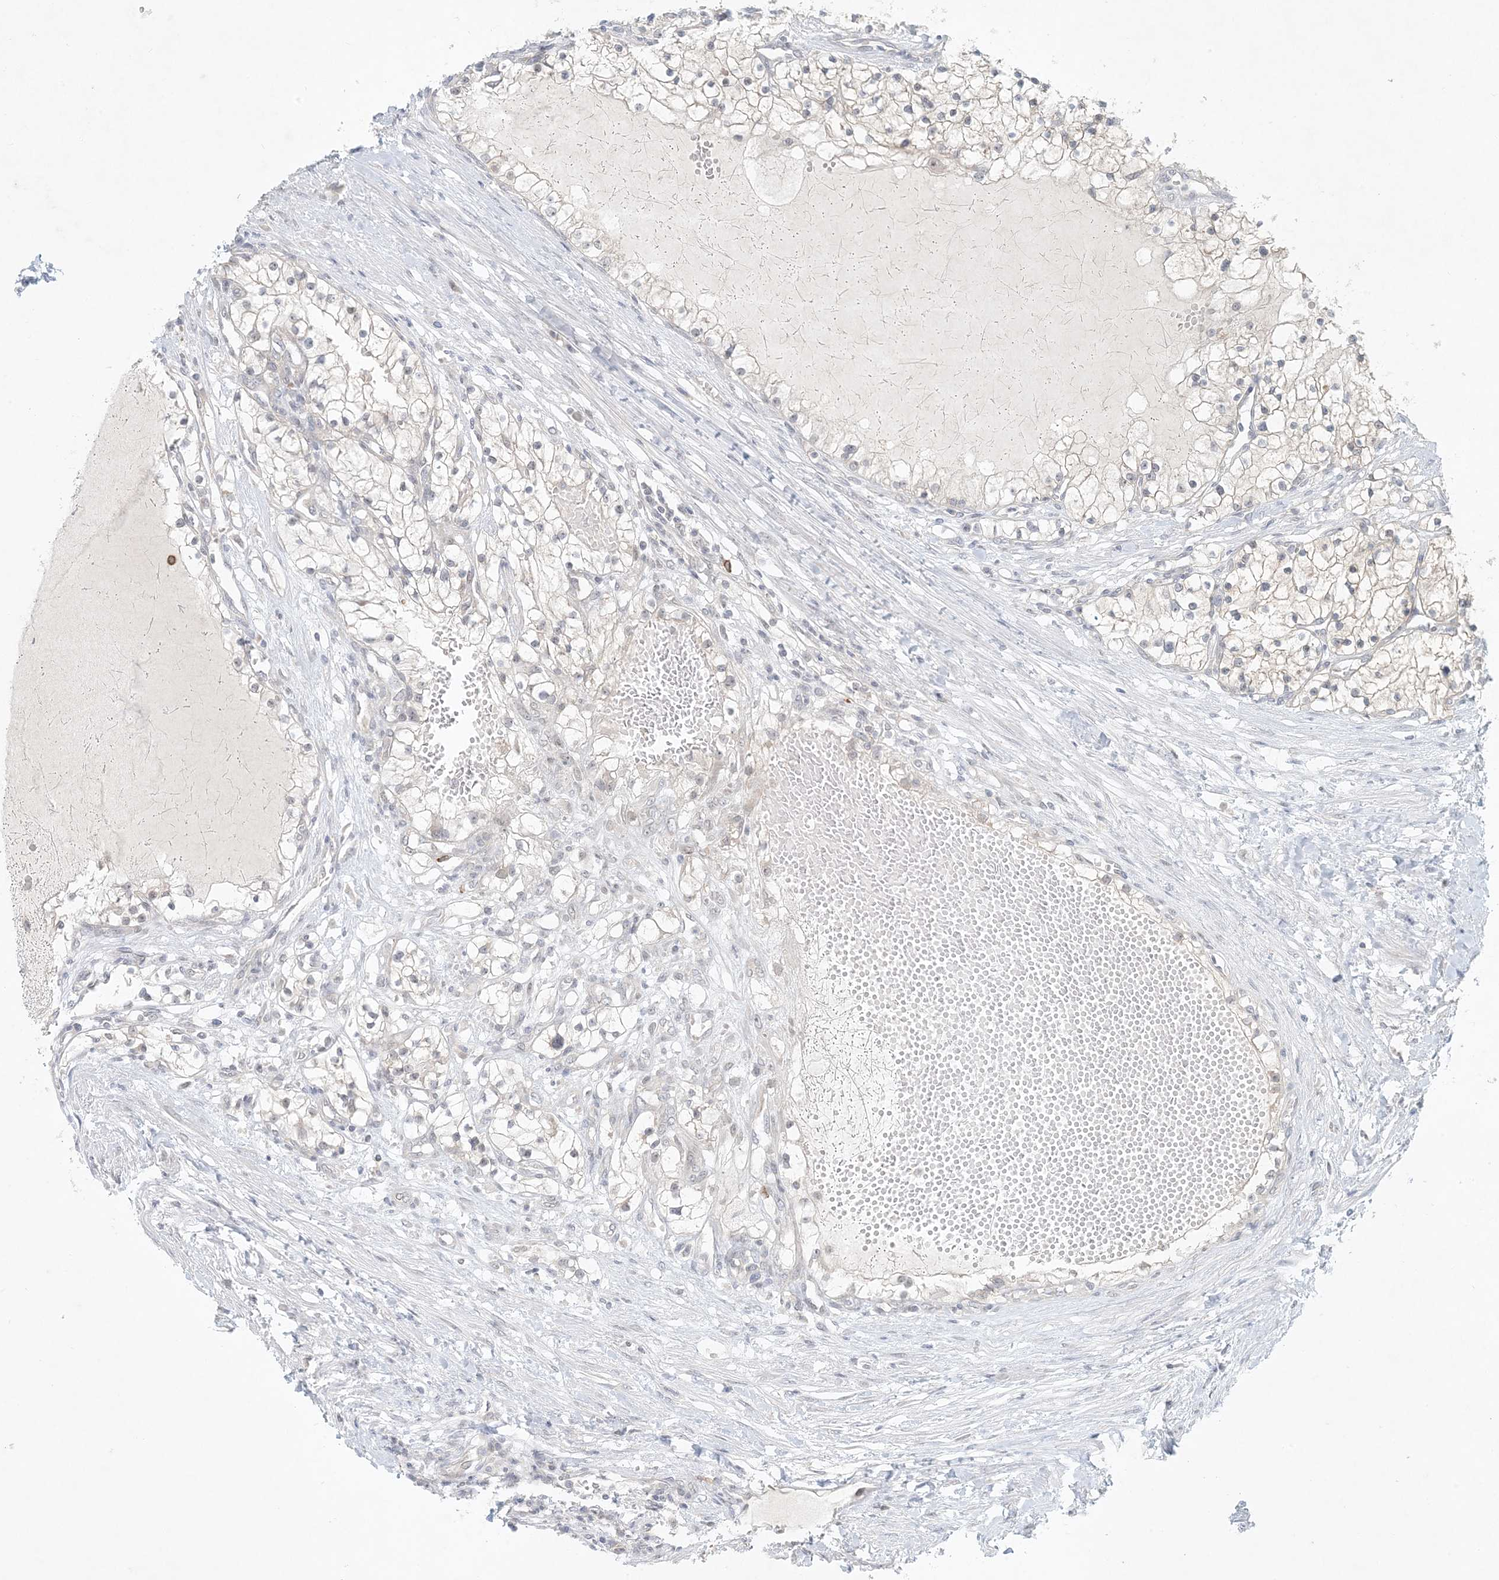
{"staining": {"intensity": "negative", "quantity": "none", "location": "none"}, "tissue": "renal cancer", "cell_type": "Tumor cells", "image_type": "cancer", "snomed": [{"axis": "morphology", "description": "Normal tissue, NOS"}, {"axis": "morphology", "description": "Adenocarcinoma, NOS"}, {"axis": "topography", "description": "Kidney"}], "caption": "A photomicrograph of renal cancer (adenocarcinoma) stained for a protein displays no brown staining in tumor cells. (DAB IHC with hematoxylin counter stain).", "gene": "OBI1", "patient": {"sex": "male", "age": 68}}